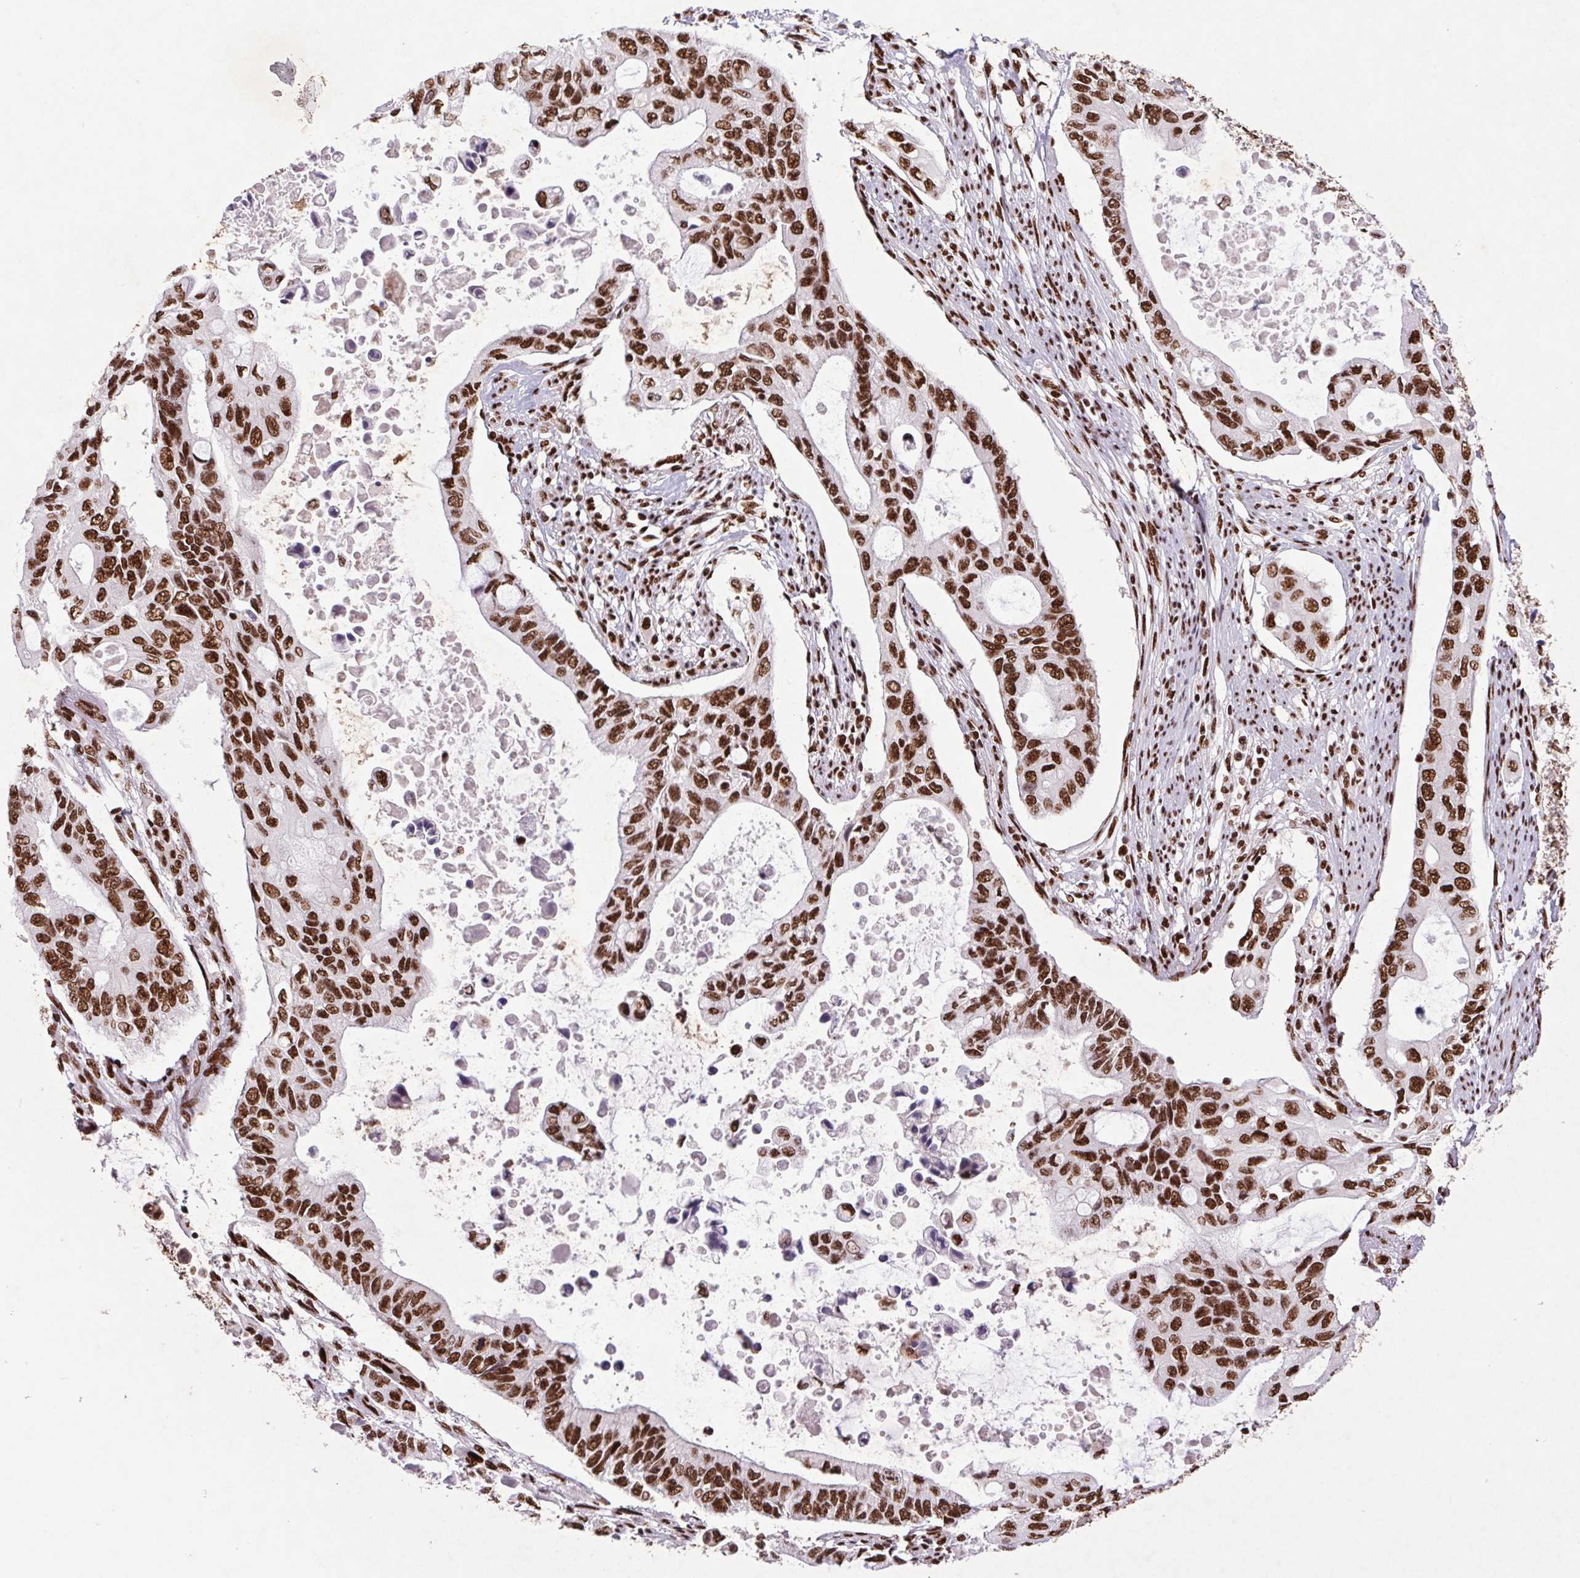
{"staining": {"intensity": "strong", "quantity": ">75%", "location": "nuclear"}, "tissue": "pancreatic cancer", "cell_type": "Tumor cells", "image_type": "cancer", "snomed": [{"axis": "morphology", "description": "Adenocarcinoma, NOS"}, {"axis": "topography", "description": "Pancreas"}], "caption": "An immunohistochemistry (IHC) histopathology image of tumor tissue is shown. Protein staining in brown highlights strong nuclear positivity in pancreatic adenocarcinoma within tumor cells.", "gene": "LDLRAD4", "patient": {"sex": "female", "age": 63}}